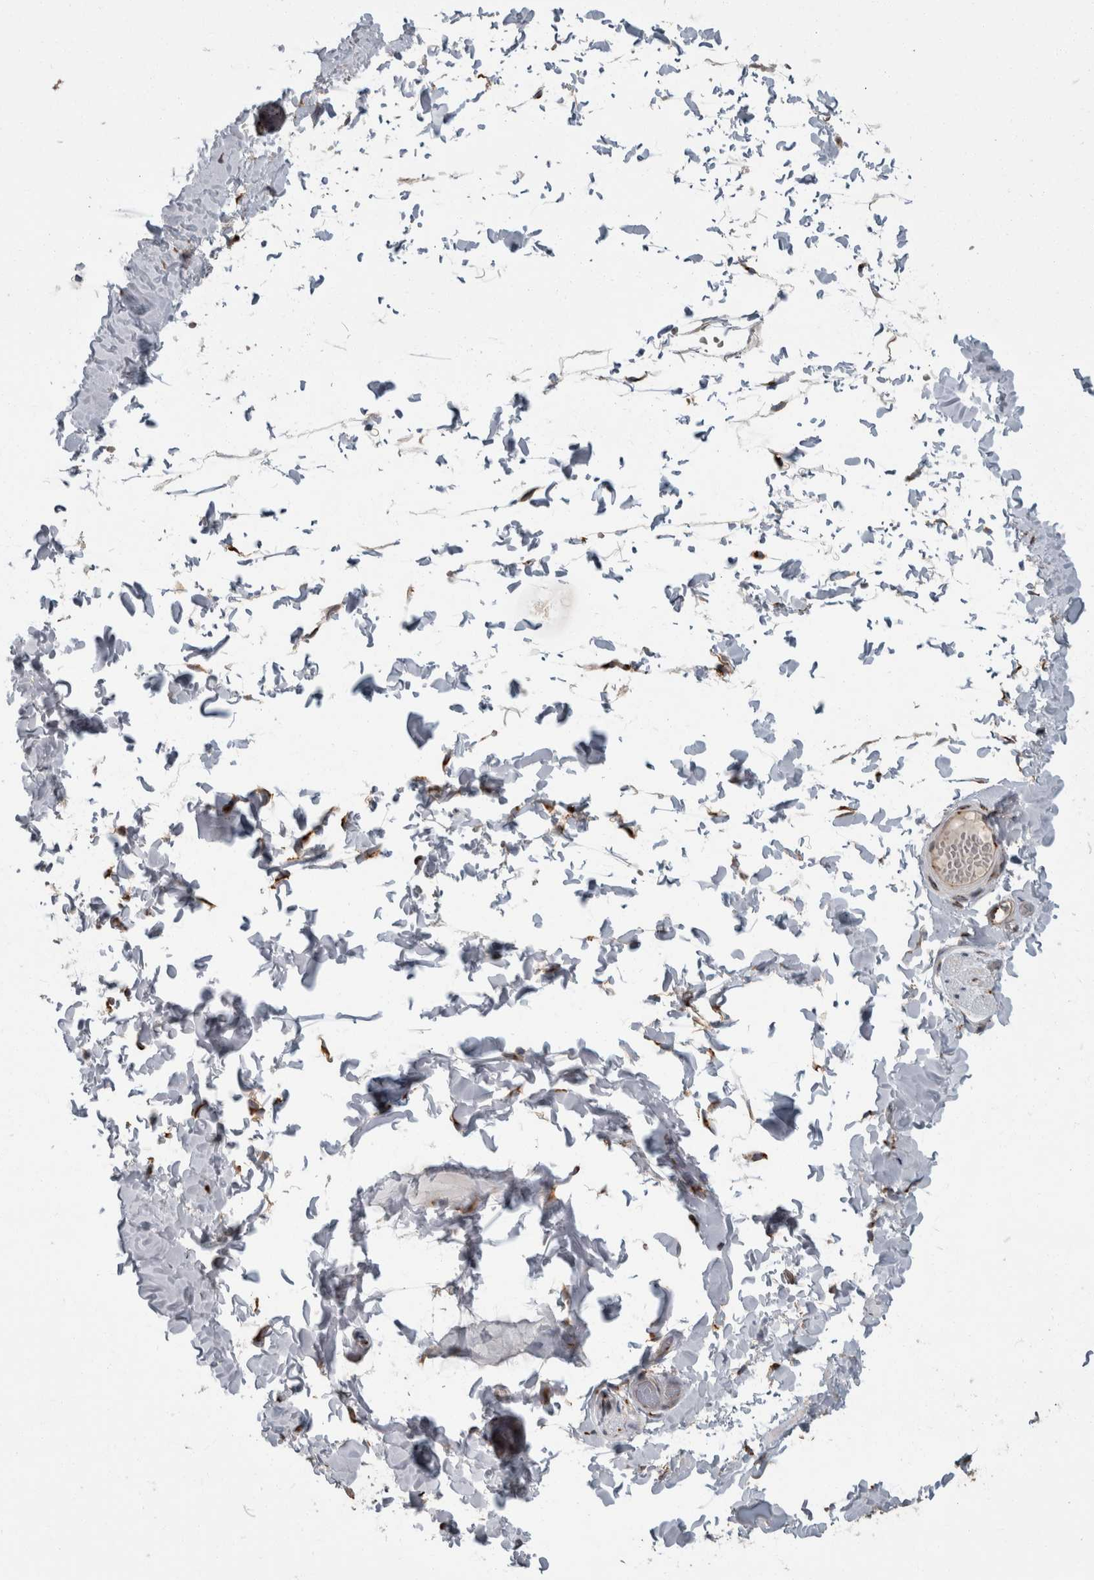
{"staining": {"intensity": "negative", "quantity": "none", "location": "none"}, "tissue": "adipose tissue", "cell_type": "Adipocytes", "image_type": "normal", "snomed": [{"axis": "morphology", "description": "Normal tissue, NOS"}, {"axis": "topography", "description": "Adipose tissue"}, {"axis": "topography", "description": "Vascular tissue"}, {"axis": "topography", "description": "Peripheral nerve tissue"}], "caption": "High power microscopy histopathology image of an immunohistochemistry photomicrograph of benign adipose tissue, revealing no significant positivity in adipocytes. (DAB immunohistochemistry, high magnification).", "gene": "LMAN2L", "patient": {"sex": "male", "age": 25}}